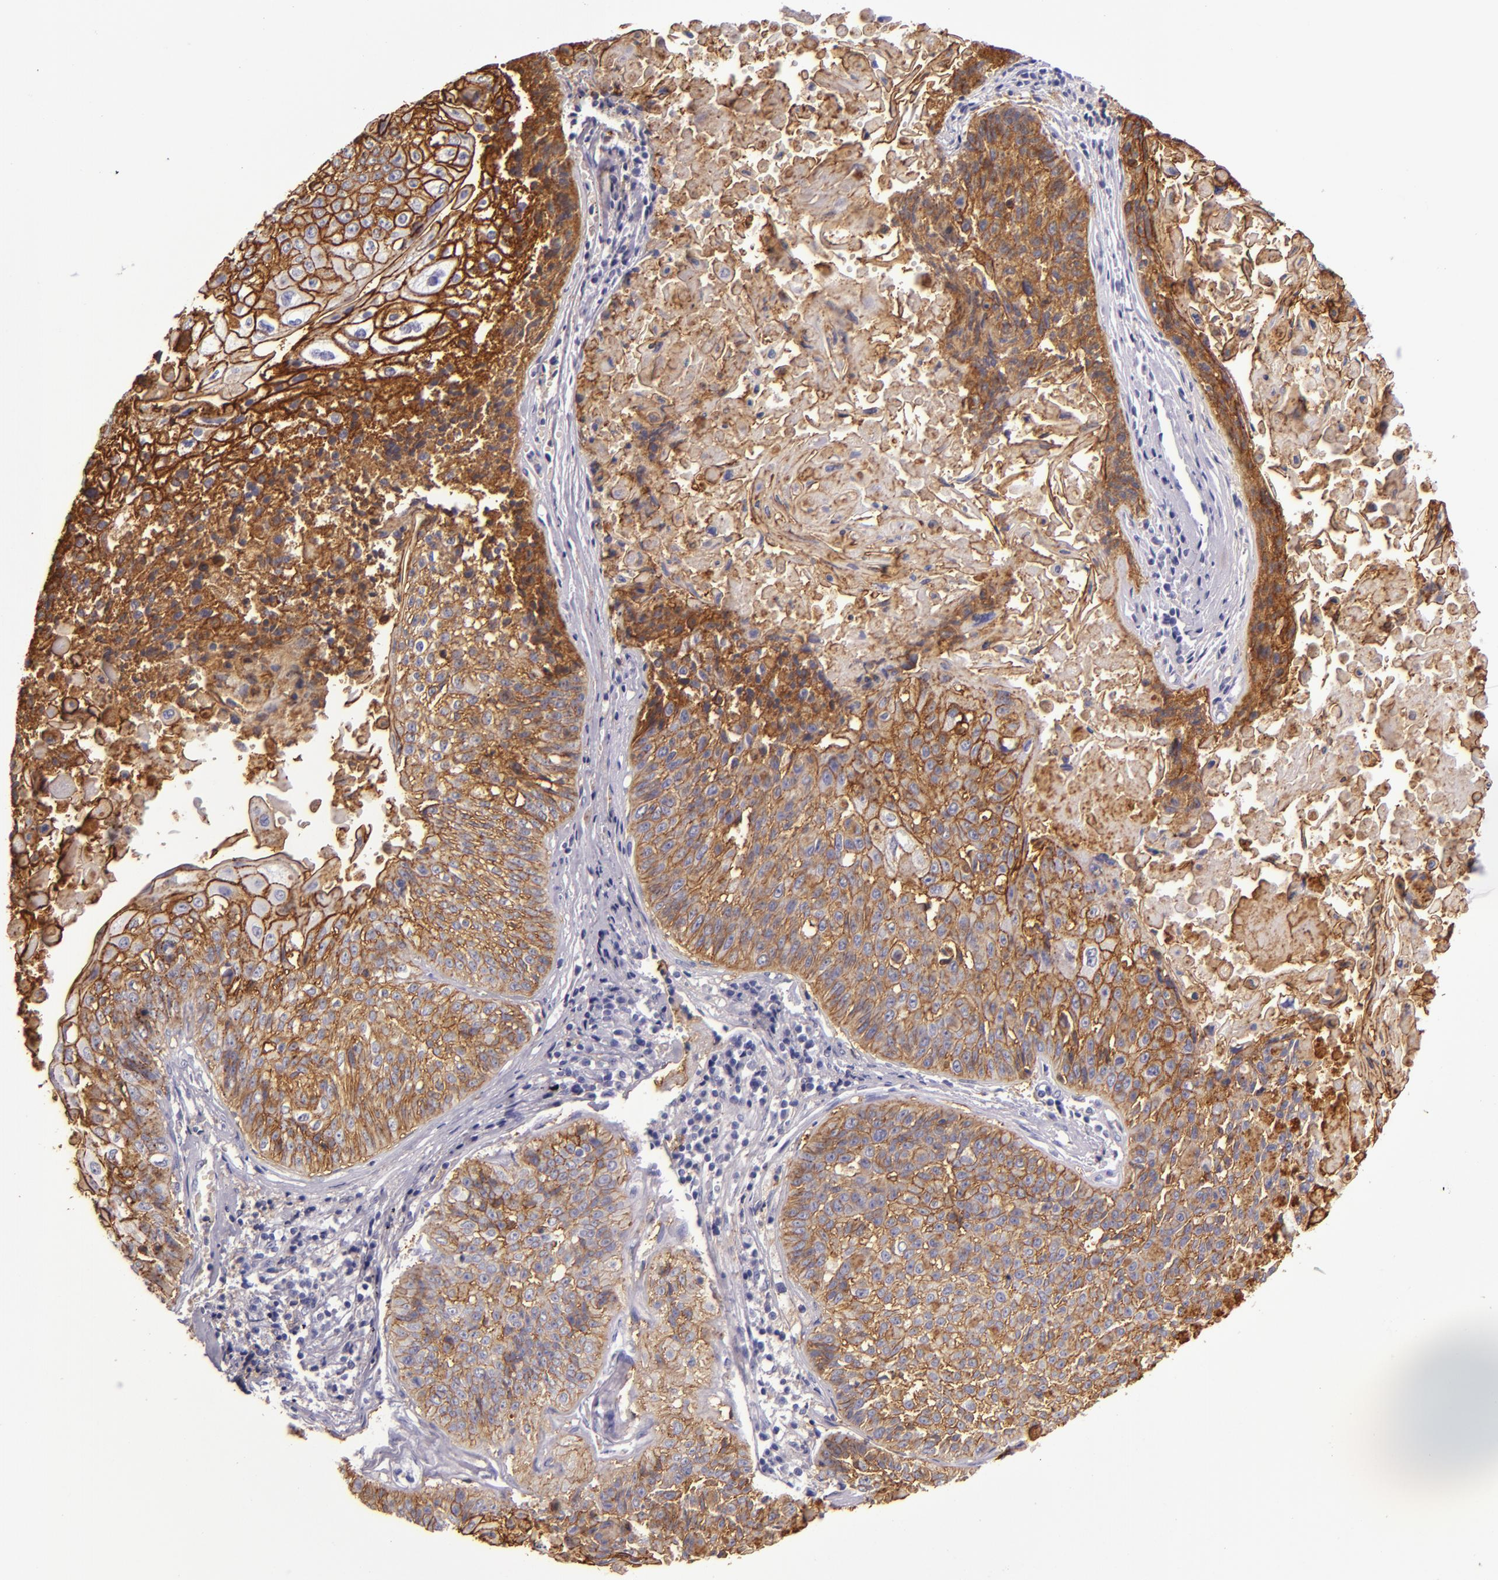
{"staining": {"intensity": "strong", "quantity": ">75%", "location": "cytoplasmic/membranous"}, "tissue": "lung cancer", "cell_type": "Tumor cells", "image_type": "cancer", "snomed": [{"axis": "morphology", "description": "Adenocarcinoma, NOS"}, {"axis": "topography", "description": "Lung"}], "caption": "An immunohistochemistry image of tumor tissue is shown. Protein staining in brown shows strong cytoplasmic/membranous positivity in lung cancer (adenocarcinoma) within tumor cells.", "gene": "CD9", "patient": {"sex": "male", "age": 60}}